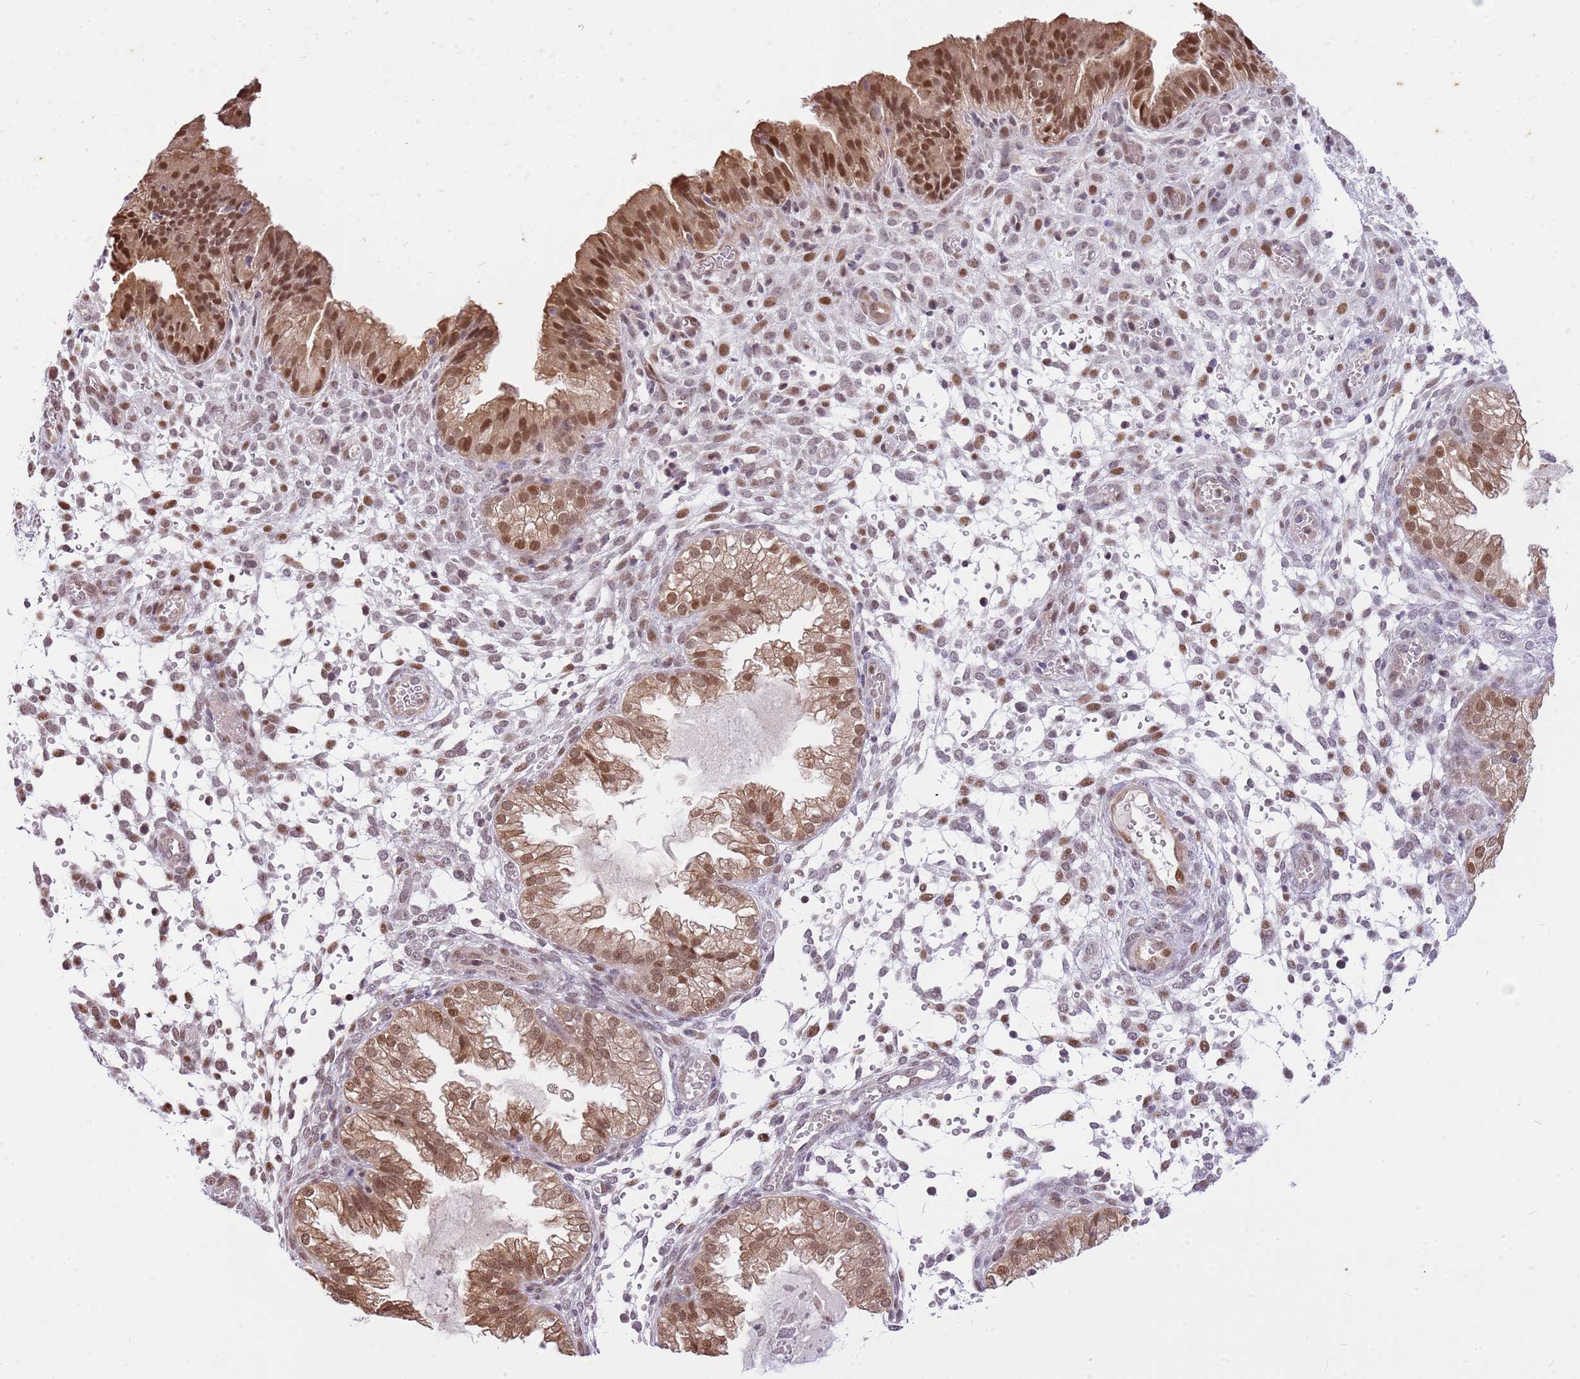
{"staining": {"intensity": "moderate", "quantity": "25%-75%", "location": "nuclear"}, "tissue": "endometrium", "cell_type": "Cells in endometrial stroma", "image_type": "normal", "snomed": [{"axis": "morphology", "description": "Normal tissue, NOS"}, {"axis": "topography", "description": "Endometrium"}], "caption": "About 25%-75% of cells in endometrial stroma in benign human endometrium show moderate nuclear protein staining as visualized by brown immunohistochemical staining.", "gene": "RFK", "patient": {"sex": "female", "age": 33}}